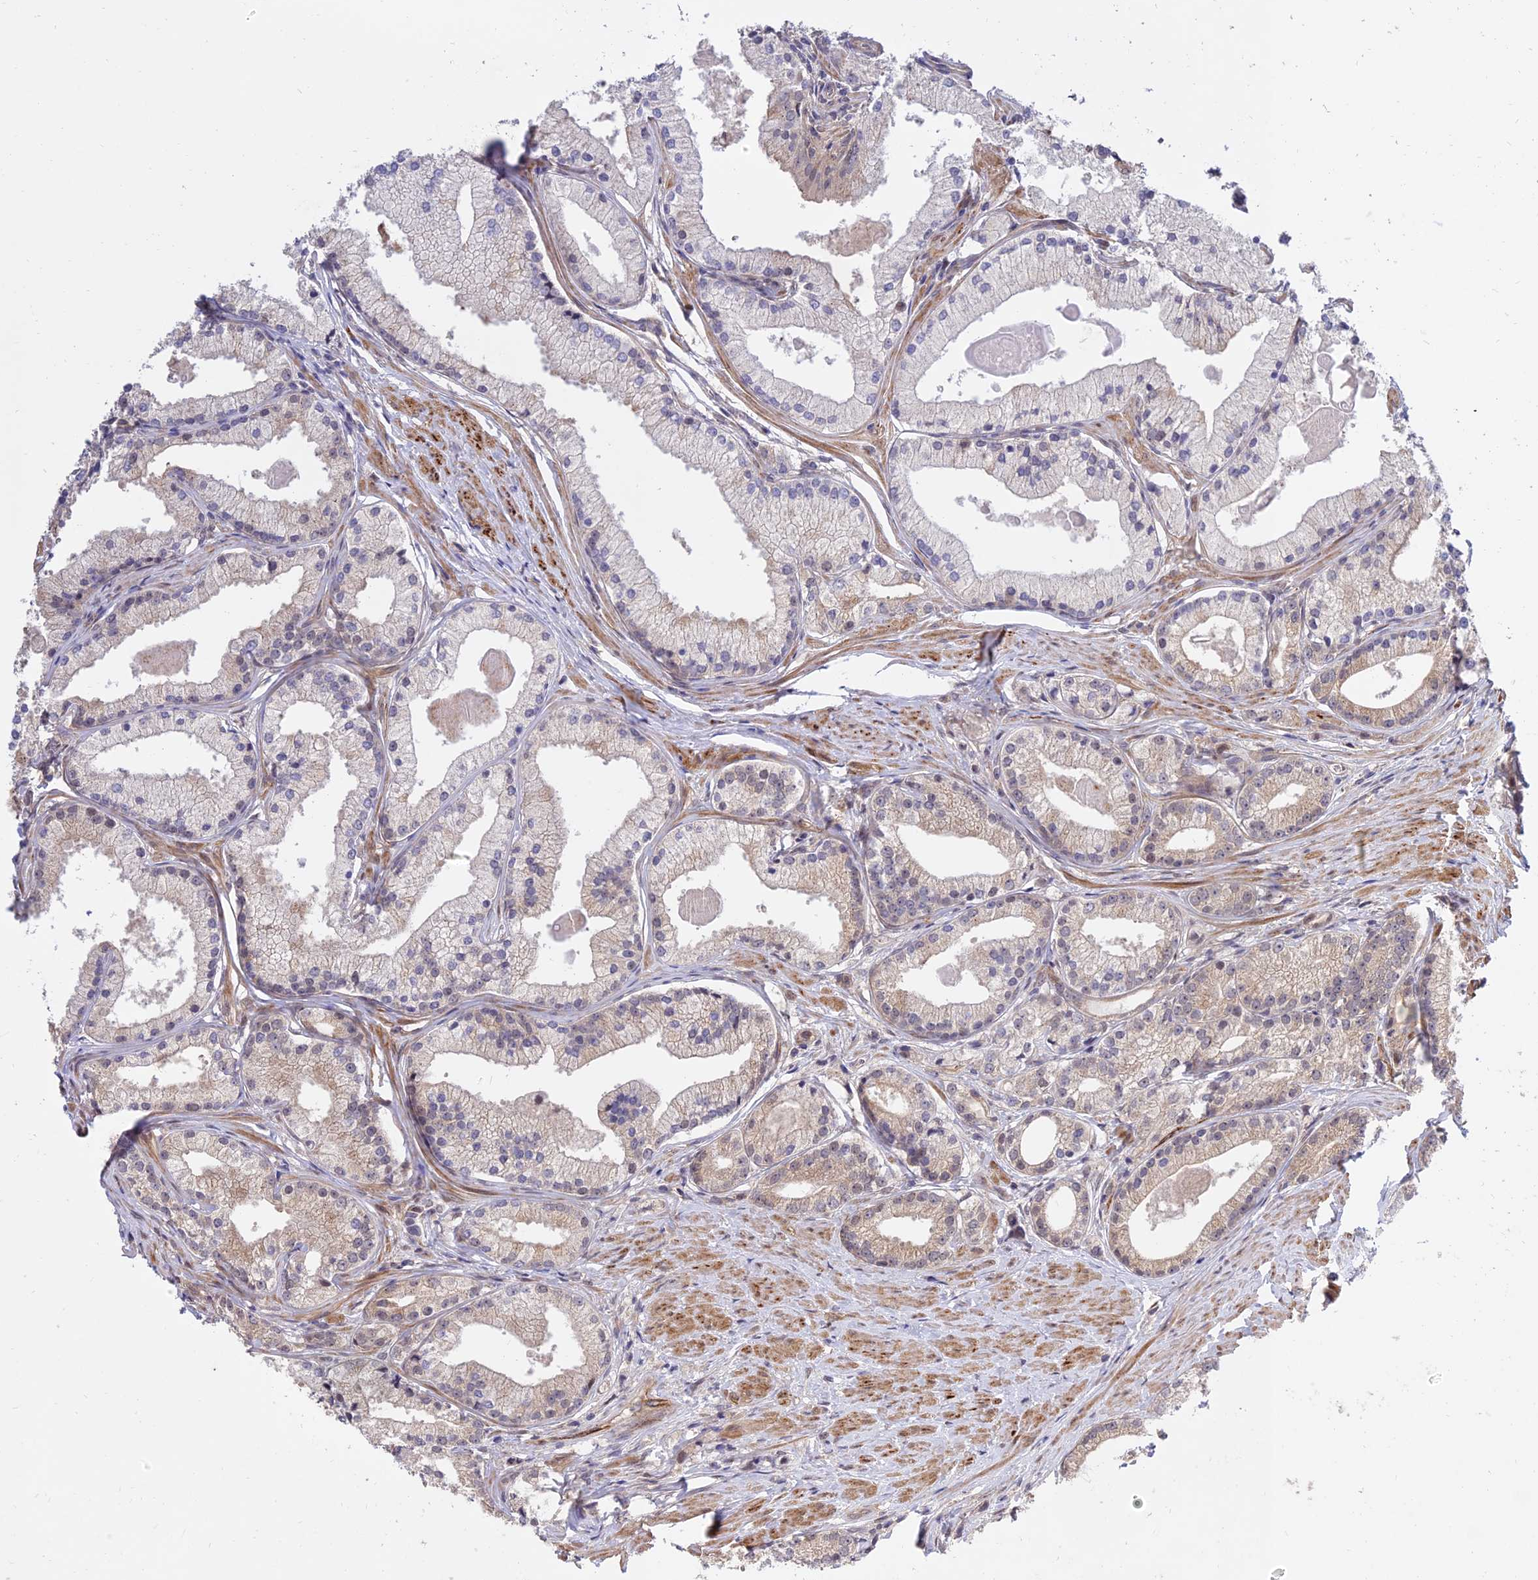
{"staining": {"intensity": "weak", "quantity": "25%-75%", "location": "cytoplasmic/membranous"}, "tissue": "prostate cancer", "cell_type": "Tumor cells", "image_type": "cancer", "snomed": [{"axis": "morphology", "description": "Adenocarcinoma, Low grade"}, {"axis": "topography", "description": "Prostate"}], "caption": "Immunohistochemistry of human prostate low-grade adenocarcinoma reveals low levels of weak cytoplasmic/membranous positivity in about 25%-75% of tumor cells.", "gene": "ZNF85", "patient": {"sex": "male", "age": 57}}